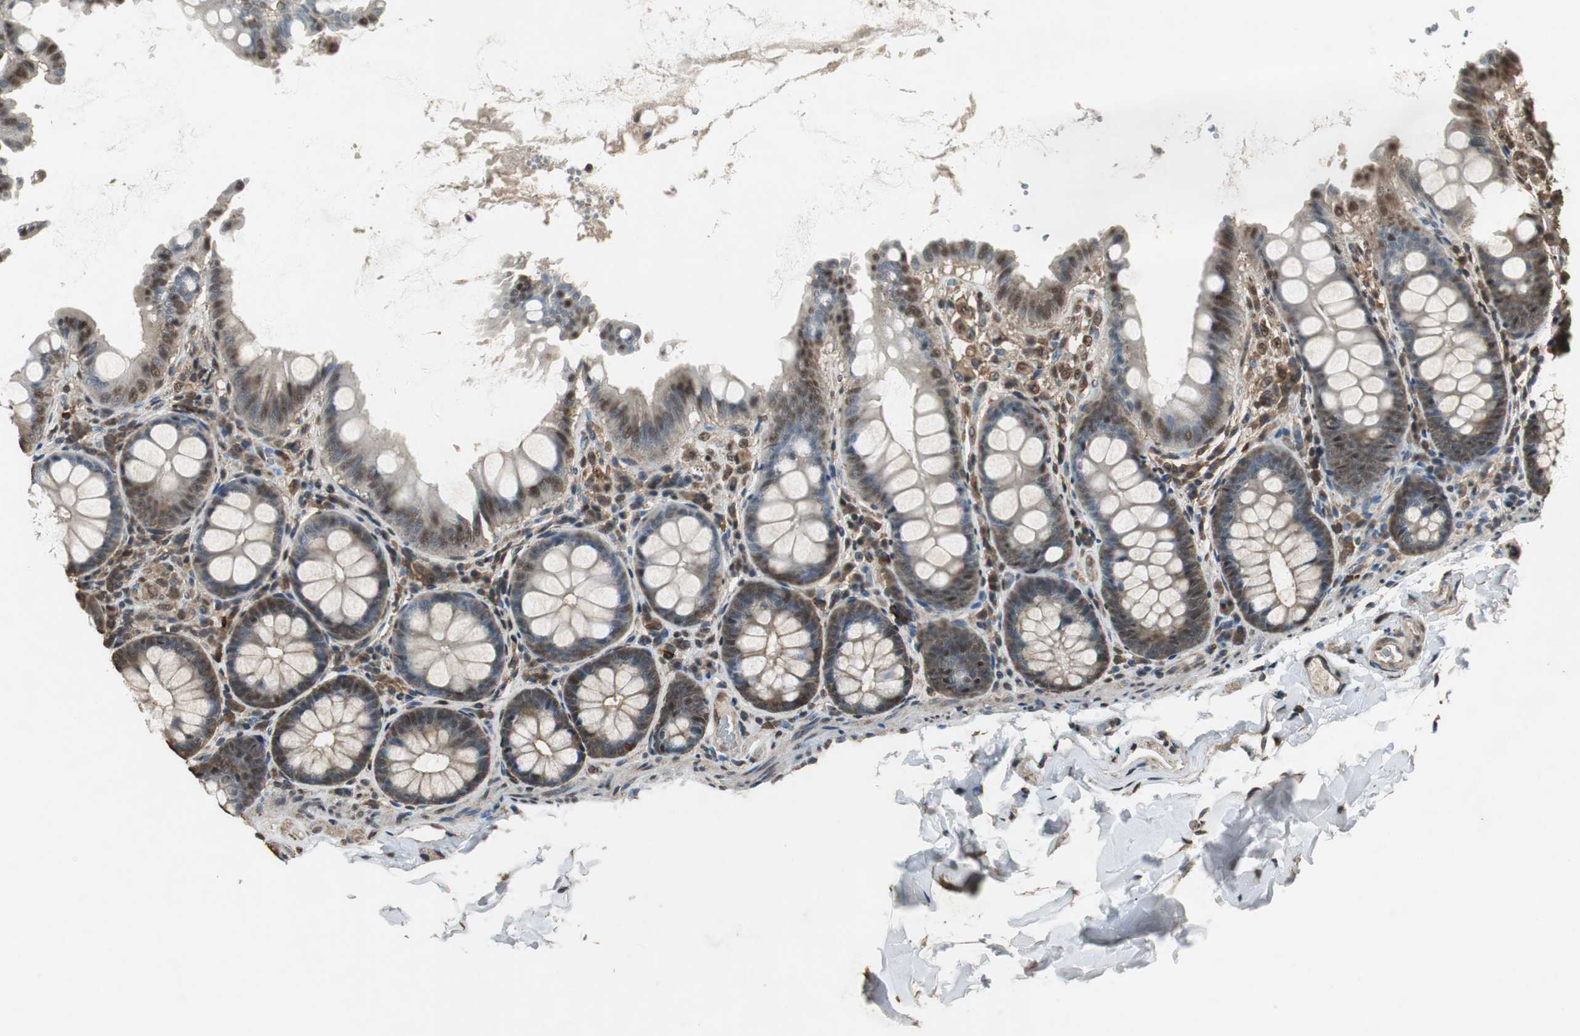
{"staining": {"intensity": "moderate", "quantity": ">75%", "location": "cytoplasmic/membranous"}, "tissue": "colon", "cell_type": "Endothelial cells", "image_type": "normal", "snomed": [{"axis": "morphology", "description": "Normal tissue, NOS"}, {"axis": "topography", "description": "Colon"}], "caption": "Endothelial cells demonstrate medium levels of moderate cytoplasmic/membranous positivity in about >75% of cells in normal human colon. Nuclei are stained in blue.", "gene": "PPP1R13B", "patient": {"sex": "female", "age": 61}}